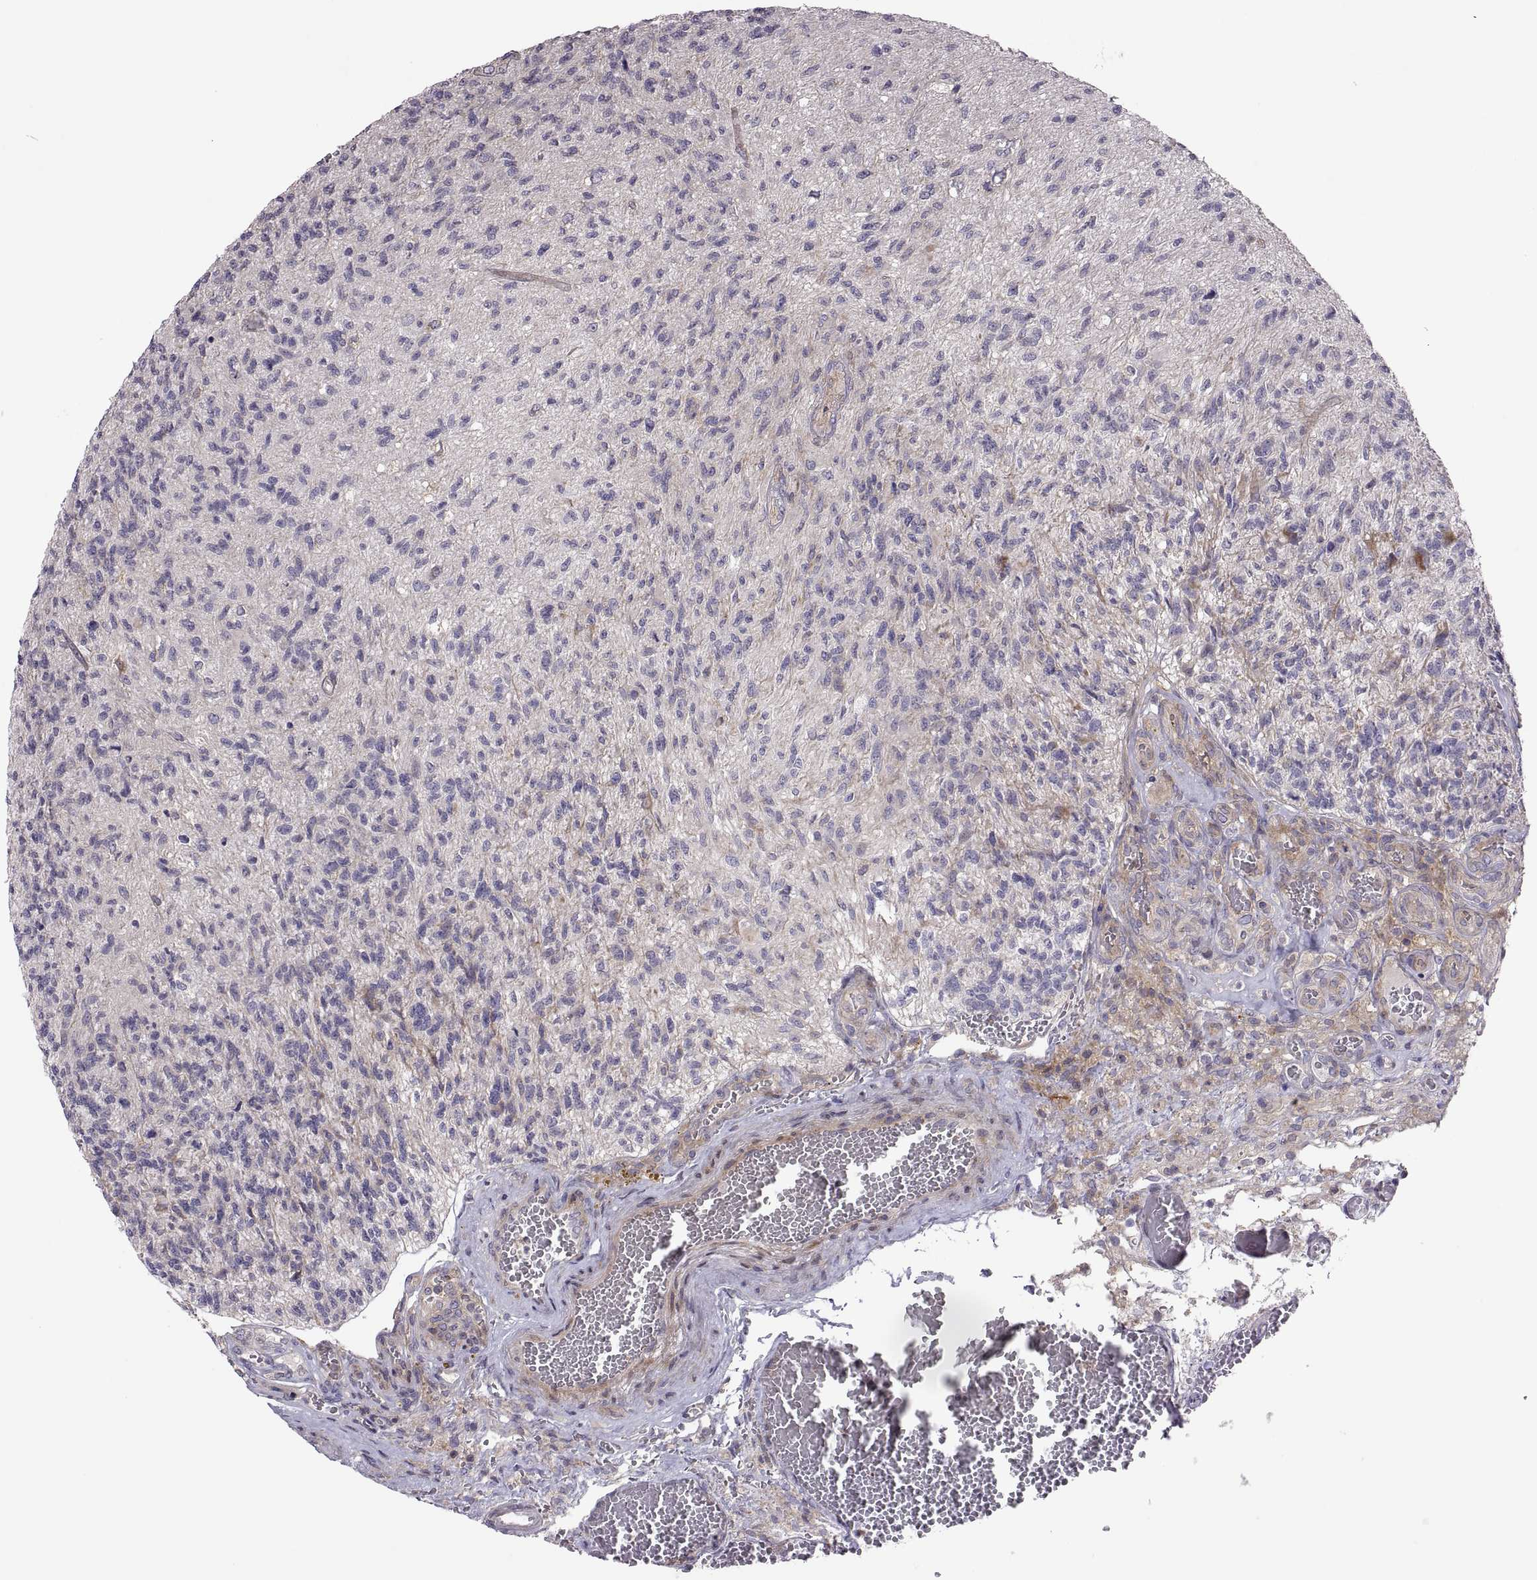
{"staining": {"intensity": "negative", "quantity": "none", "location": "none"}, "tissue": "glioma", "cell_type": "Tumor cells", "image_type": "cancer", "snomed": [{"axis": "morphology", "description": "Glioma, malignant, High grade"}, {"axis": "topography", "description": "Brain"}], "caption": "Human glioma stained for a protein using IHC exhibits no staining in tumor cells.", "gene": "SPATA32", "patient": {"sex": "male", "age": 56}}